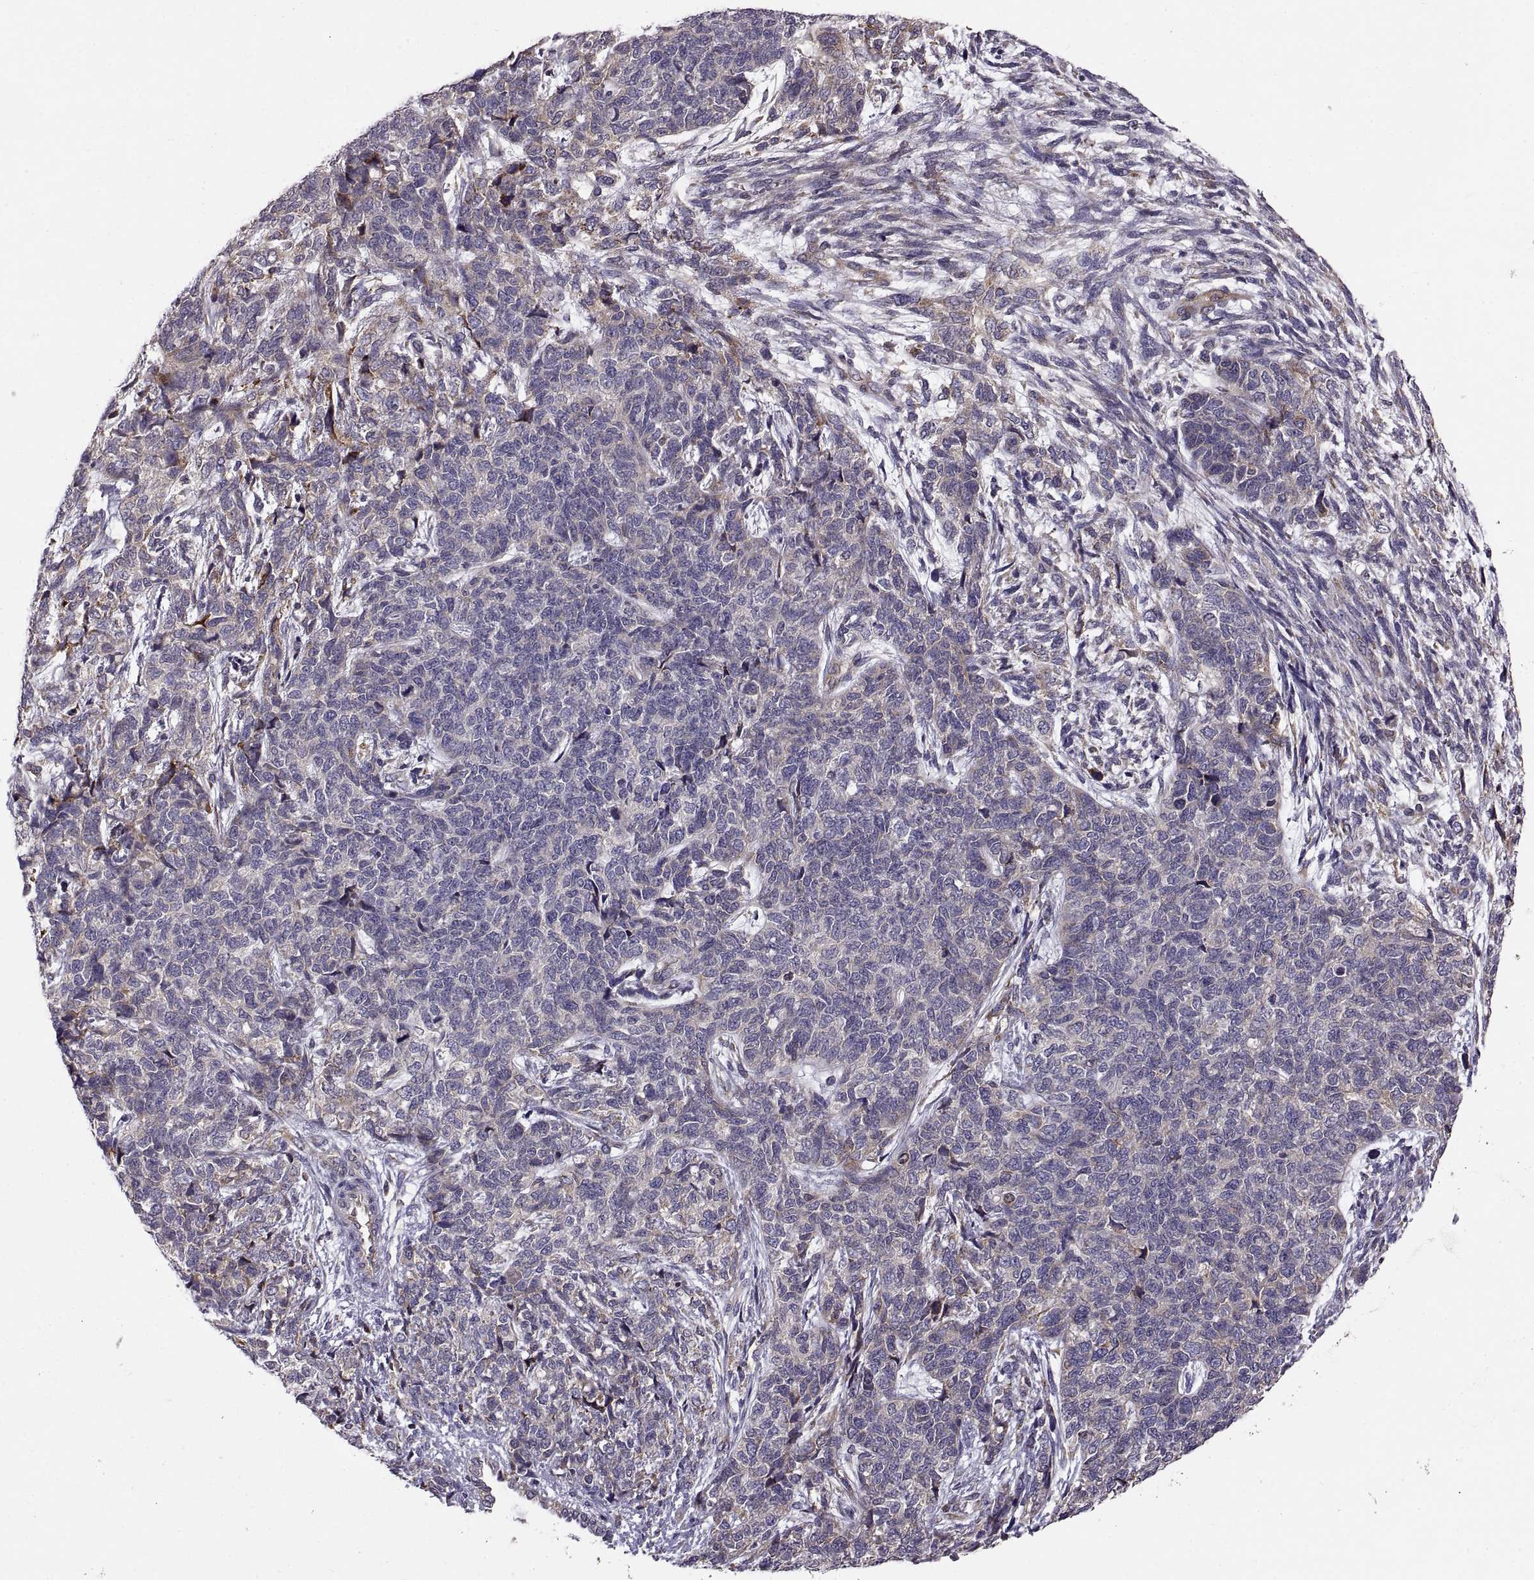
{"staining": {"intensity": "negative", "quantity": "none", "location": "none"}, "tissue": "cervical cancer", "cell_type": "Tumor cells", "image_type": "cancer", "snomed": [{"axis": "morphology", "description": "Squamous cell carcinoma, NOS"}, {"axis": "topography", "description": "Cervix"}], "caption": "An IHC histopathology image of cervical cancer (squamous cell carcinoma) is shown. There is no staining in tumor cells of cervical cancer (squamous cell carcinoma).", "gene": "PLEKHB2", "patient": {"sex": "female", "age": 63}}